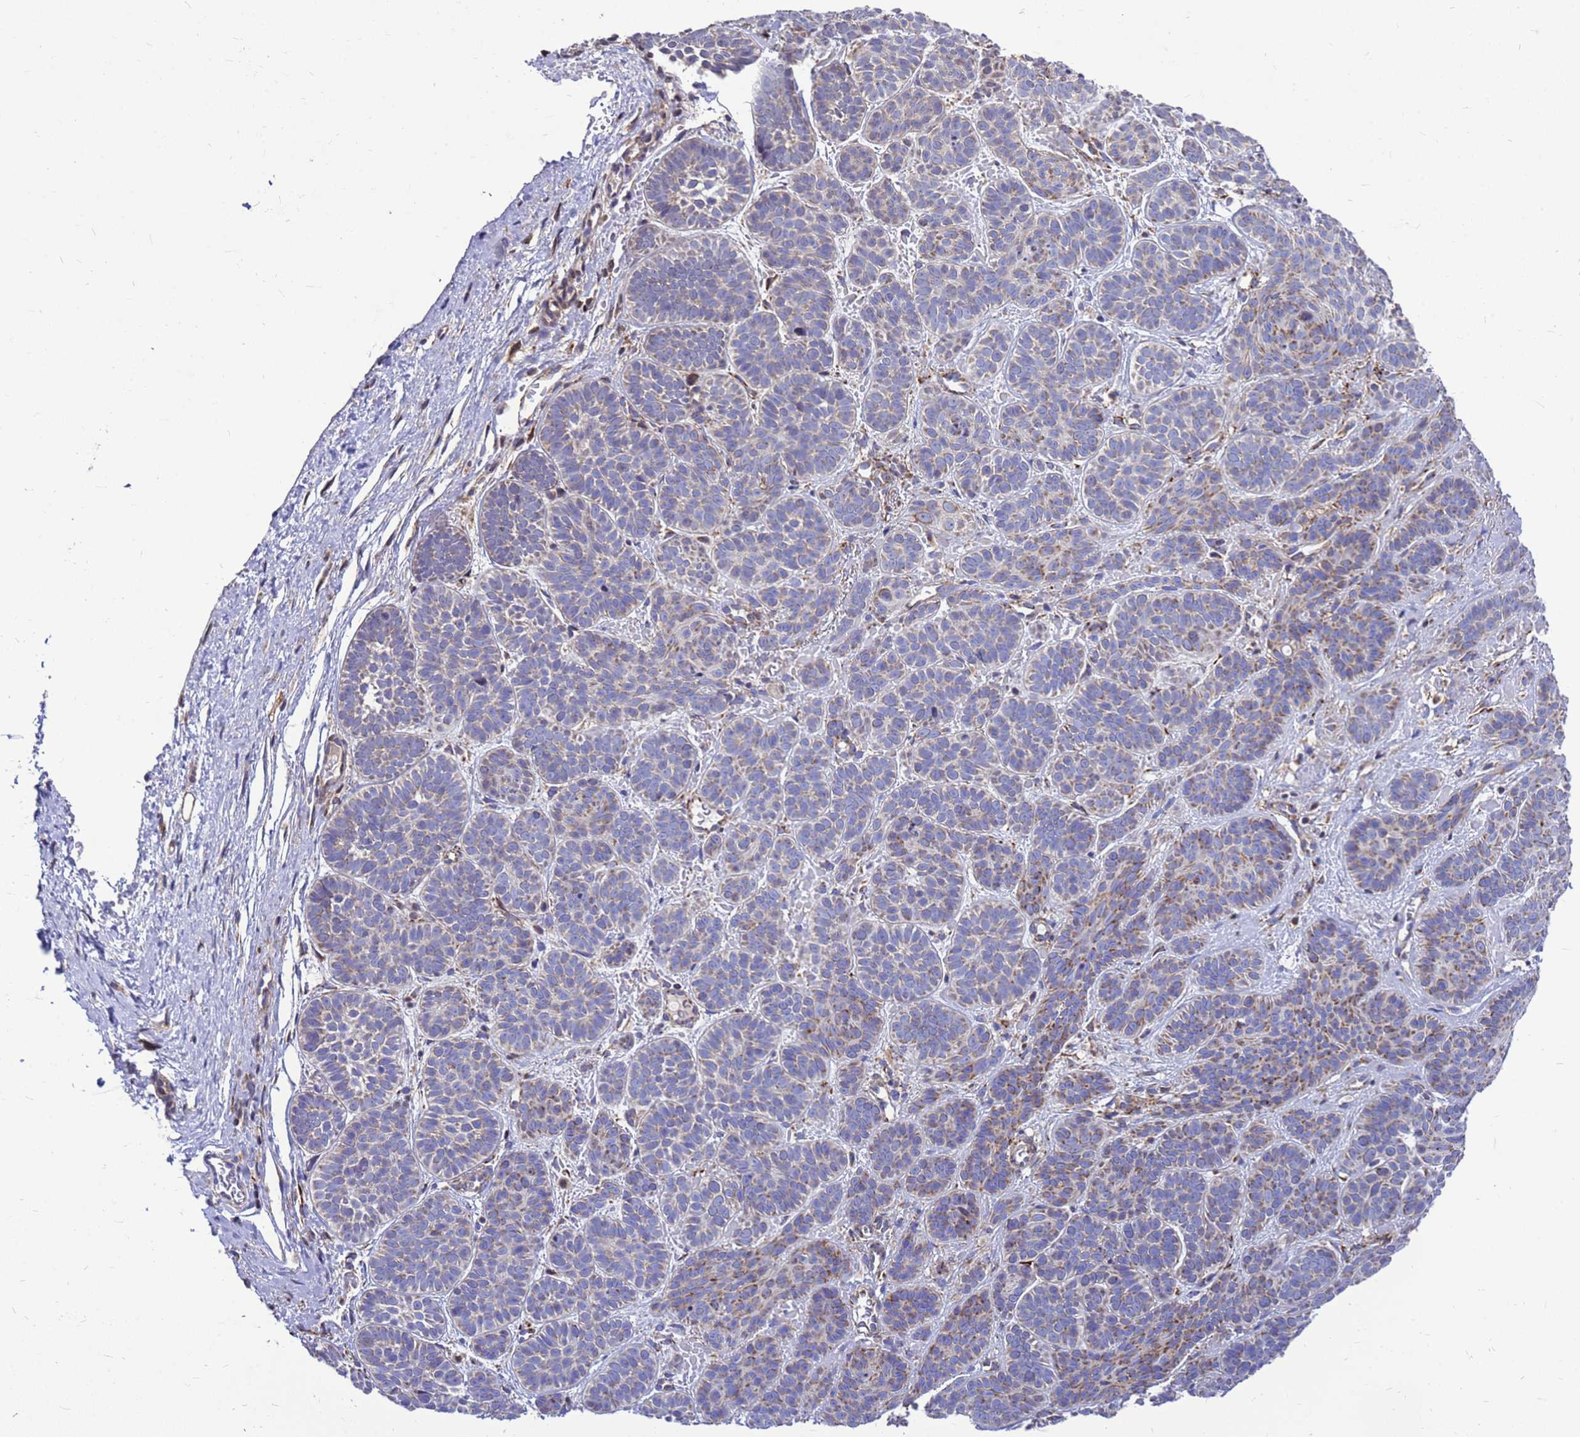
{"staining": {"intensity": "moderate", "quantity": "<25%", "location": "cytoplasmic/membranous"}, "tissue": "skin cancer", "cell_type": "Tumor cells", "image_type": "cancer", "snomed": [{"axis": "morphology", "description": "Basal cell carcinoma"}, {"axis": "topography", "description": "Skin"}], "caption": "The immunohistochemical stain shows moderate cytoplasmic/membranous staining in tumor cells of skin cancer (basal cell carcinoma) tissue.", "gene": "CMC4", "patient": {"sex": "male", "age": 85}}